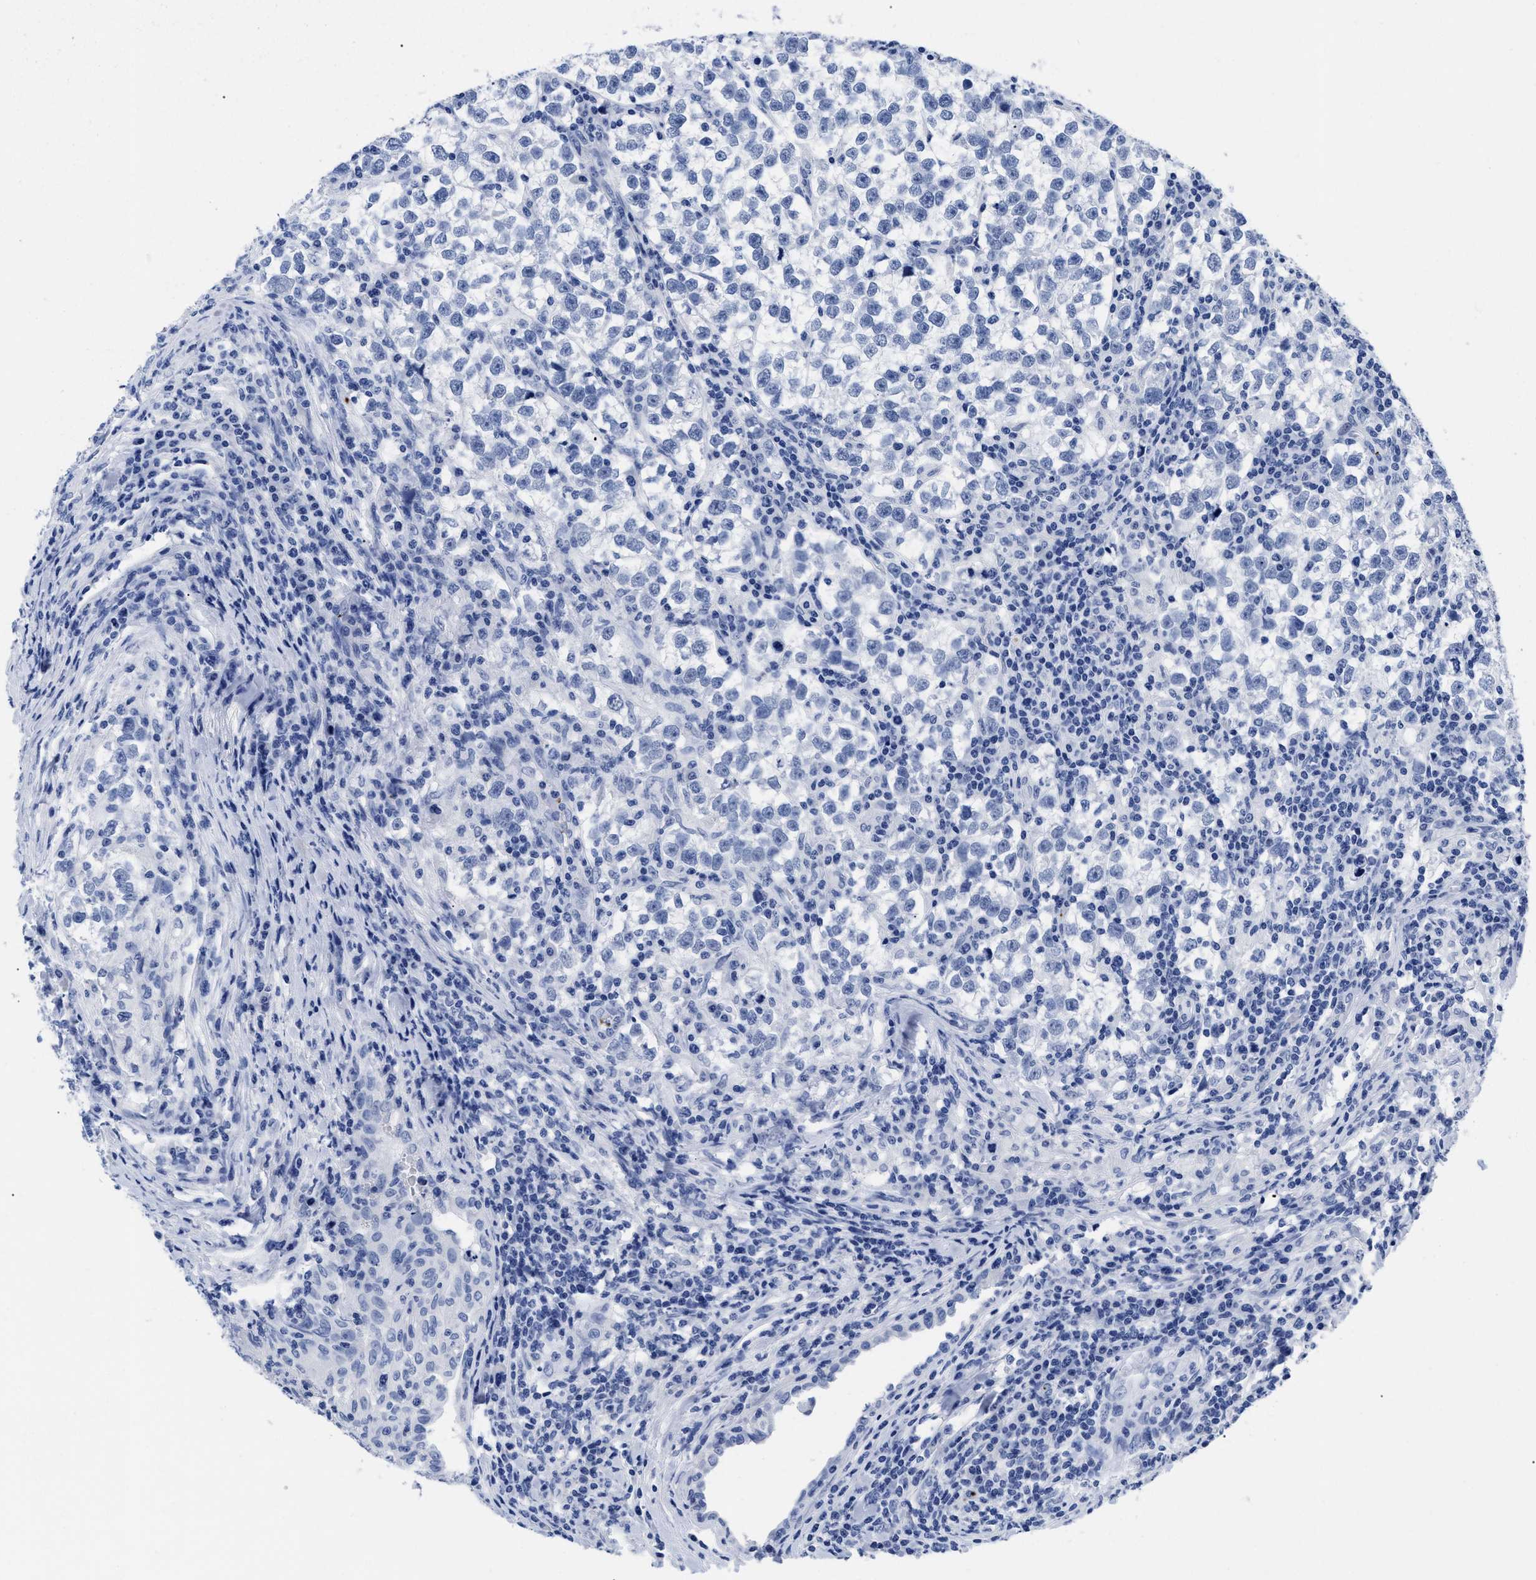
{"staining": {"intensity": "negative", "quantity": "none", "location": "none"}, "tissue": "testis cancer", "cell_type": "Tumor cells", "image_type": "cancer", "snomed": [{"axis": "morphology", "description": "Normal tissue, NOS"}, {"axis": "morphology", "description": "Seminoma, NOS"}, {"axis": "topography", "description": "Testis"}], "caption": "Immunohistochemistry image of neoplastic tissue: seminoma (testis) stained with DAB (3,3'-diaminobenzidine) exhibits no significant protein positivity in tumor cells.", "gene": "TREML1", "patient": {"sex": "male", "age": 43}}